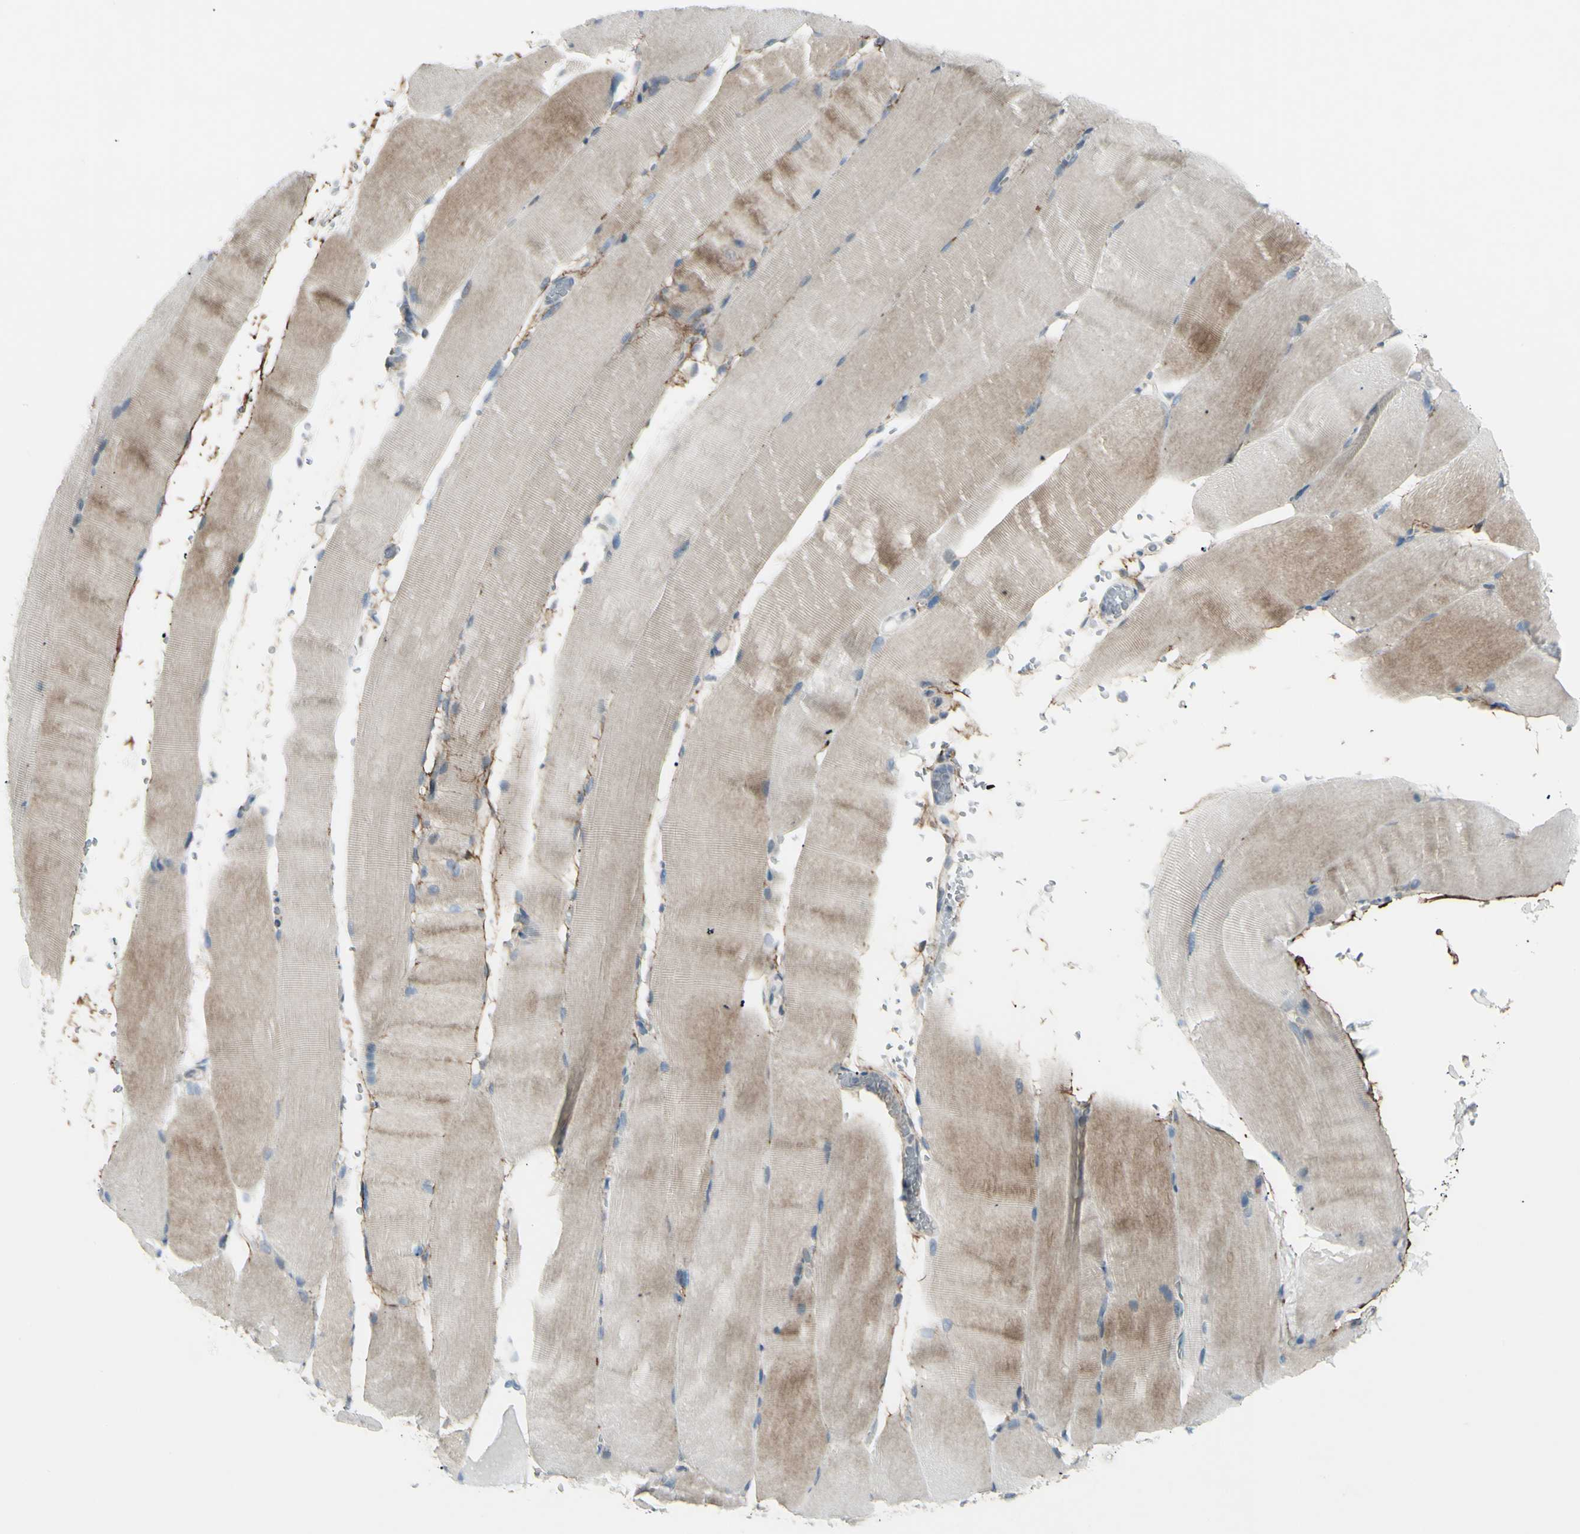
{"staining": {"intensity": "weak", "quantity": "25%-75%", "location": "cytoplasmic/membranous"}, "tissue": "skeletal muscle", "cell_type": "Myocytes", "image_type": "normal", "snomed": [{"axis": "morphology", "description": "Normal tissue, NOS"}, {"axis": "topography", "description": "Skeletal muscle"}, {"axis": "topography", "description": "Parathyroid gland"}], "caption": "Immunohistochemical staining of normal human skeletal muscle demonstrates weak cytoplasmic/membranous protein positivity in approximately 25%-75% of myocytes.", "gene": "ETNK1", "patient": {"sex": "female", "age": 37}}